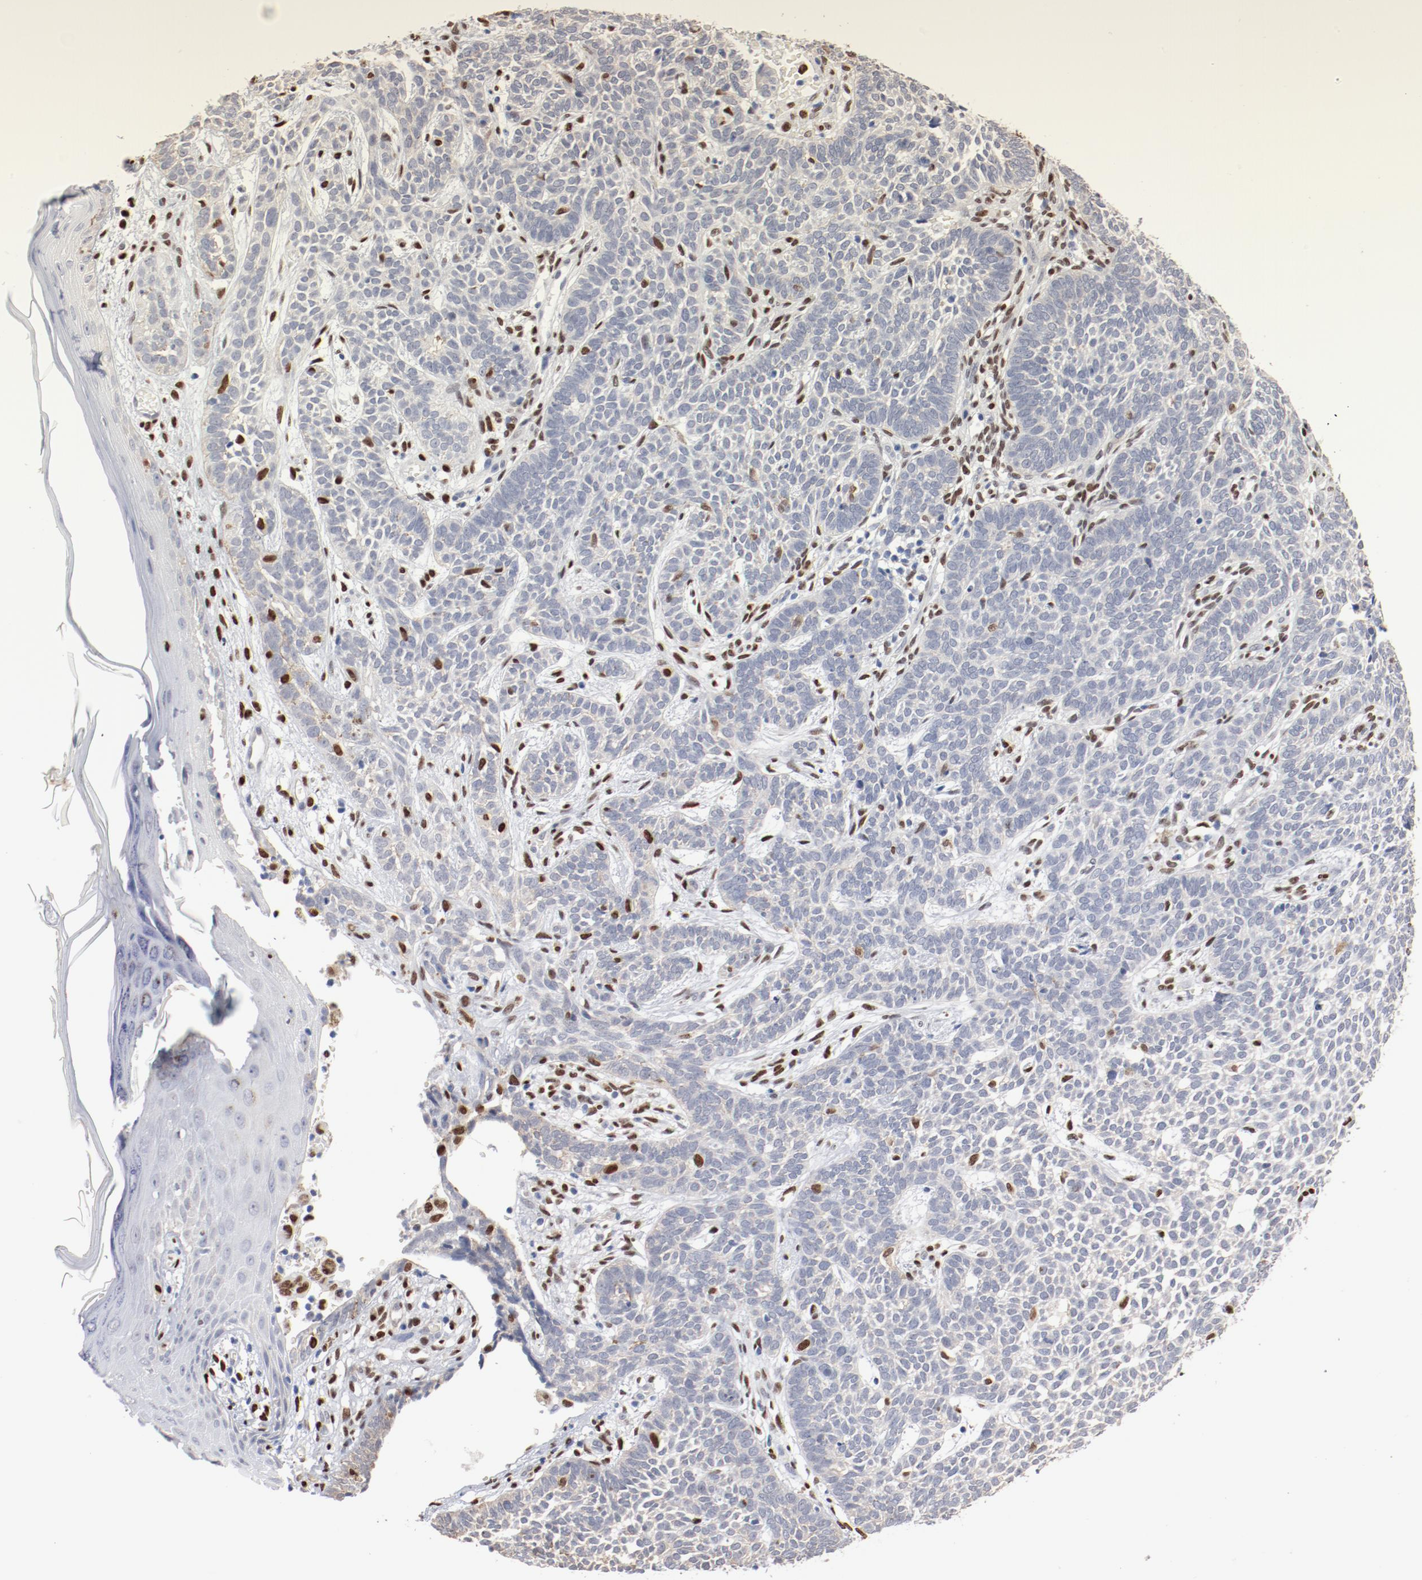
{"staining": {"intensity": "negative", "quantity": "none", "location": "none"}, "tissue": "skin cancer", "cell_type": "Tumor cells", "image_type": "cancer", "snomed": [{"axis": "morphology", "description": "Normal tissue, NOS"}, {"axis": "morphology", "description": "Basal cell carcinoma"}, {"axis": "topography", "description": "Skin"}], "caption": "This micrograph is of skin cancer stained with immunohistochemistry to label a protein in brown with the nuclei are counter-stained blue. There is no positivity in tumor cells.", "gene": "ZEB2", "patient": {"sex": "male", "age": 87}}